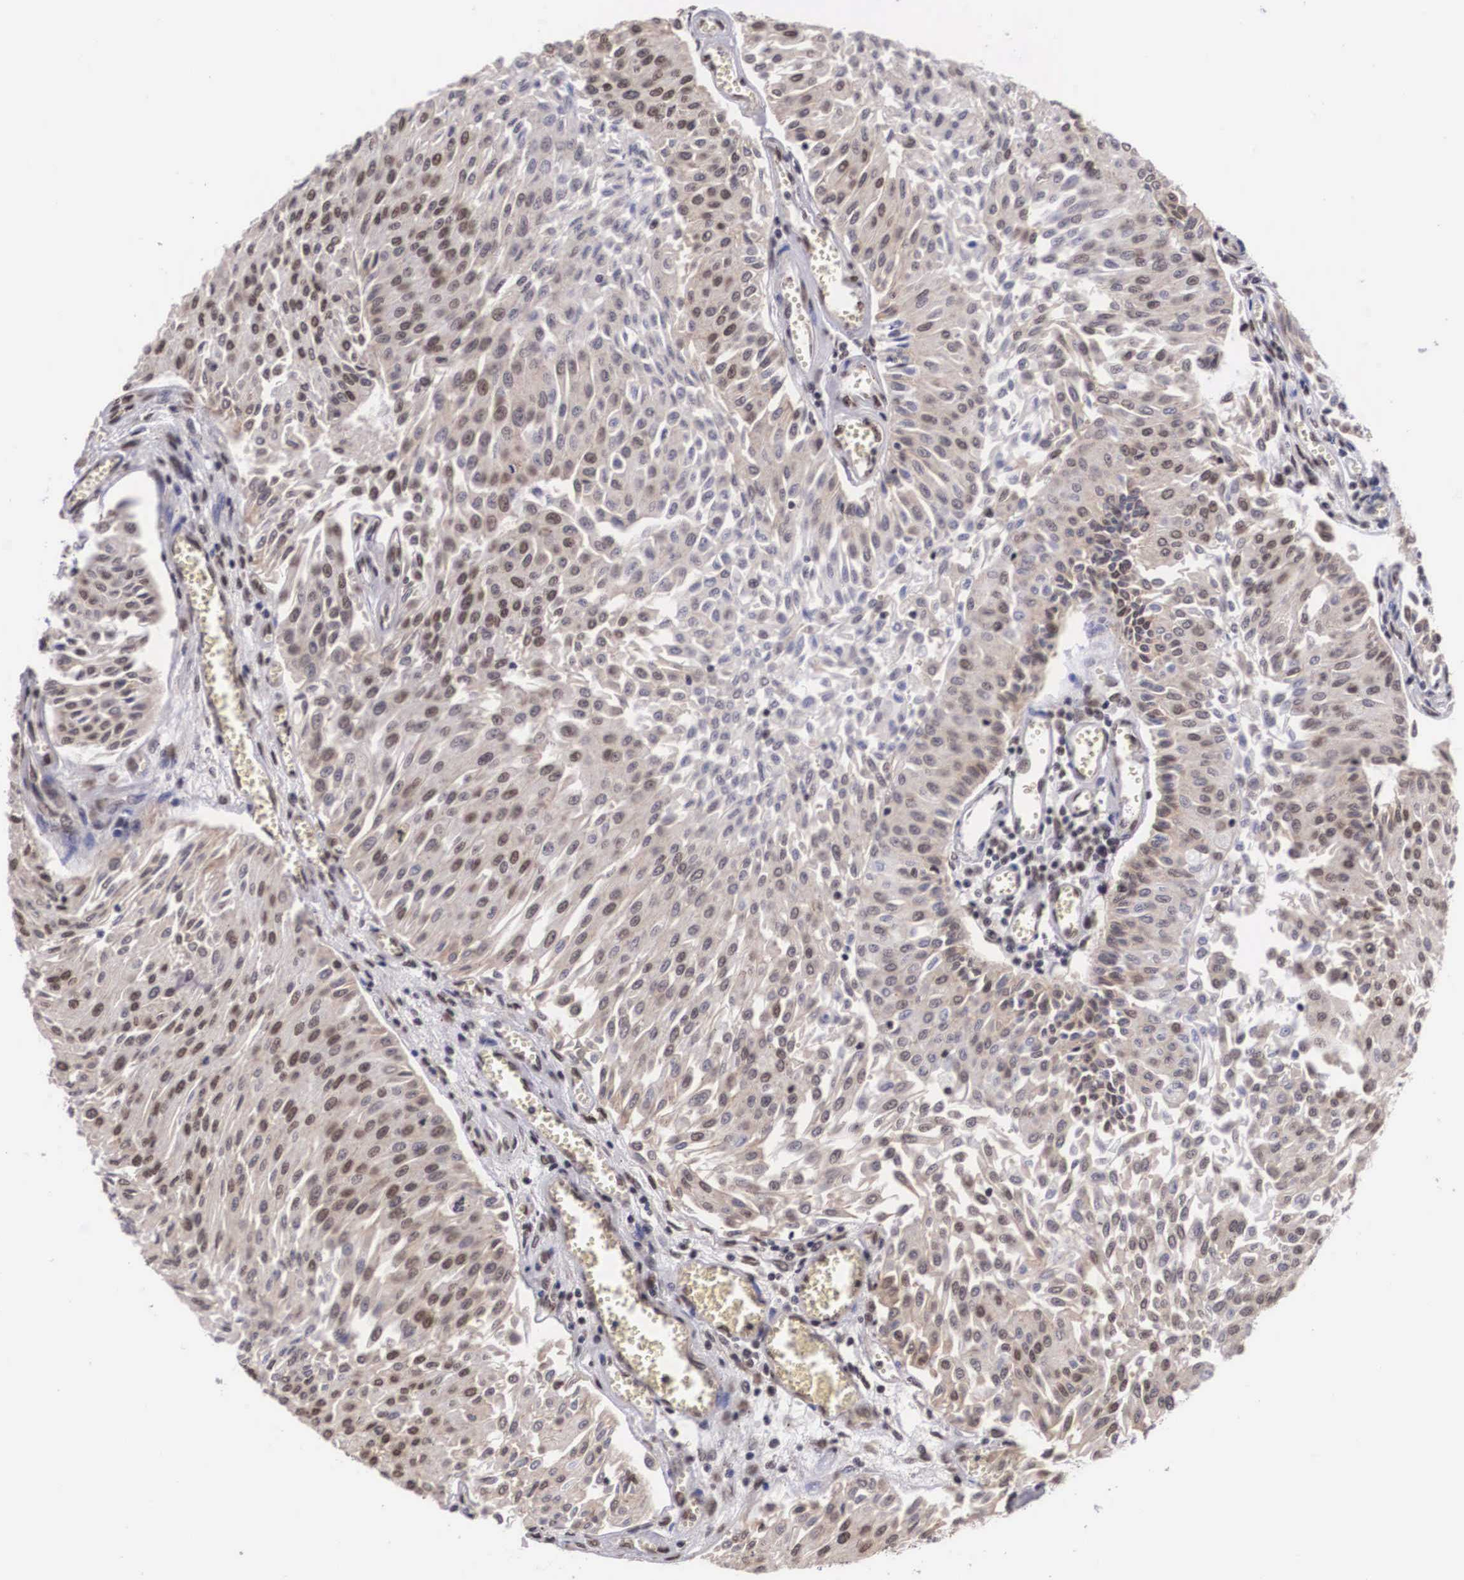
{"staining": {"intensity": "weak", "quantity": "25%-75%", "location": "cytoplasmic/membranous"}, "tissue": "urothelial cancer", "cell_type": "Tumor cells", "image_type": "cancer", "snomed": [{"axis": "morphology", "description": "Urothelial carcinoma, Low grade"}, {"axis": "topography", "description": "Urinary bladder"}], "caption": "High-power microscopy captured an immunohistochemistry photomicrograph of low-grade urothelial carcinoma, revealing weak cytoplasmic/membranous staining in about 25%-75% of tumor cells.", "gene": "OTX2", "patient": {"sex": "male", "age": 86}}